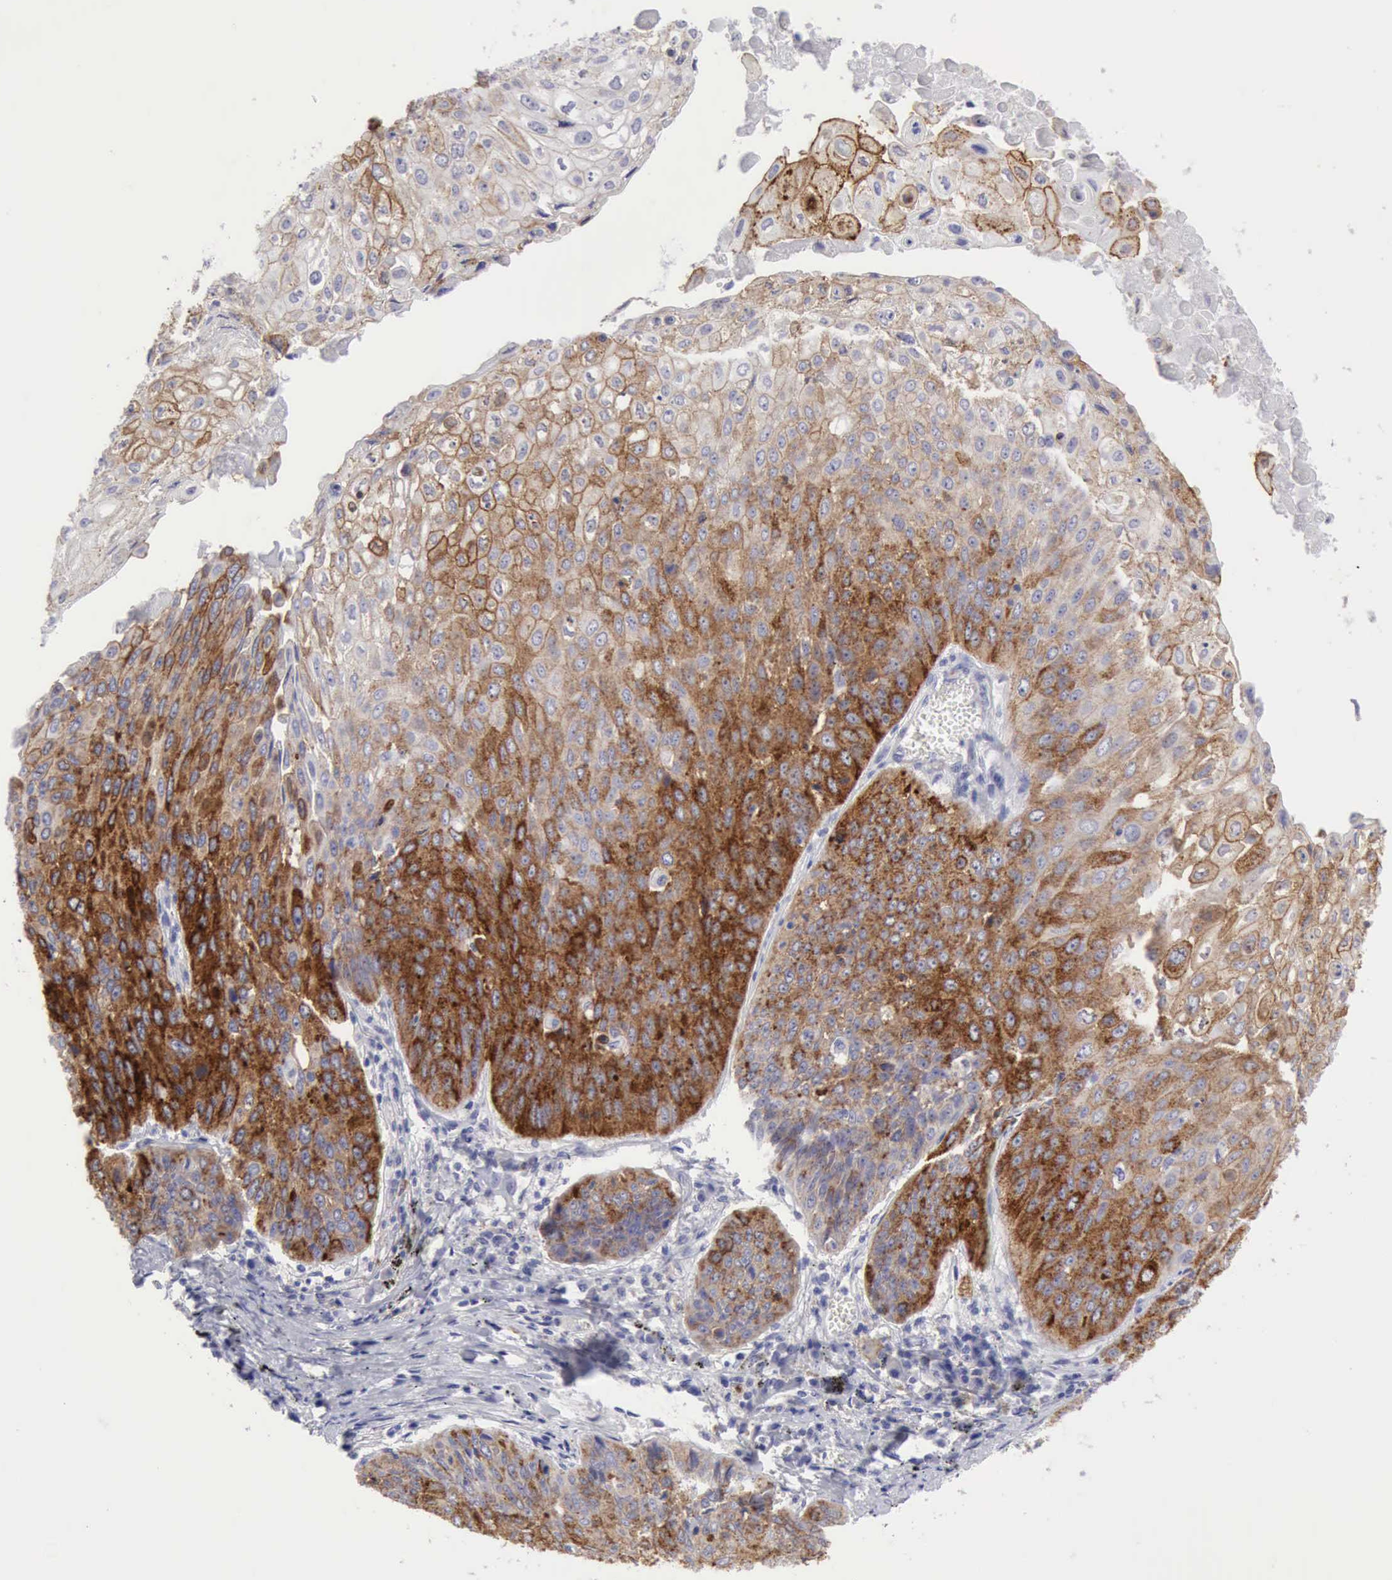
{"staining": {"intensity": "strong", "quantity": ">75%", "location": "cytoplasmic/membranous"}, "tissue": "lung cancer", "cell_type": "Tumor cells", "image_type": "cancer", "snomed": [{"axis": "morphology", "description": "Adenocarcinoma, NOS"}, {"axis": "topography", "description": "Lung"}], "caption": "High-power microscopy captured an immunohistochemistry (IHC) histopathology image of lung cancer (adenocarcinoma), revealing strong cytoplasmic/membranous staining in approximately >75% of tumor cells.", "gene": "TFRC", "patient": {"sex": "male", "age": 60}}